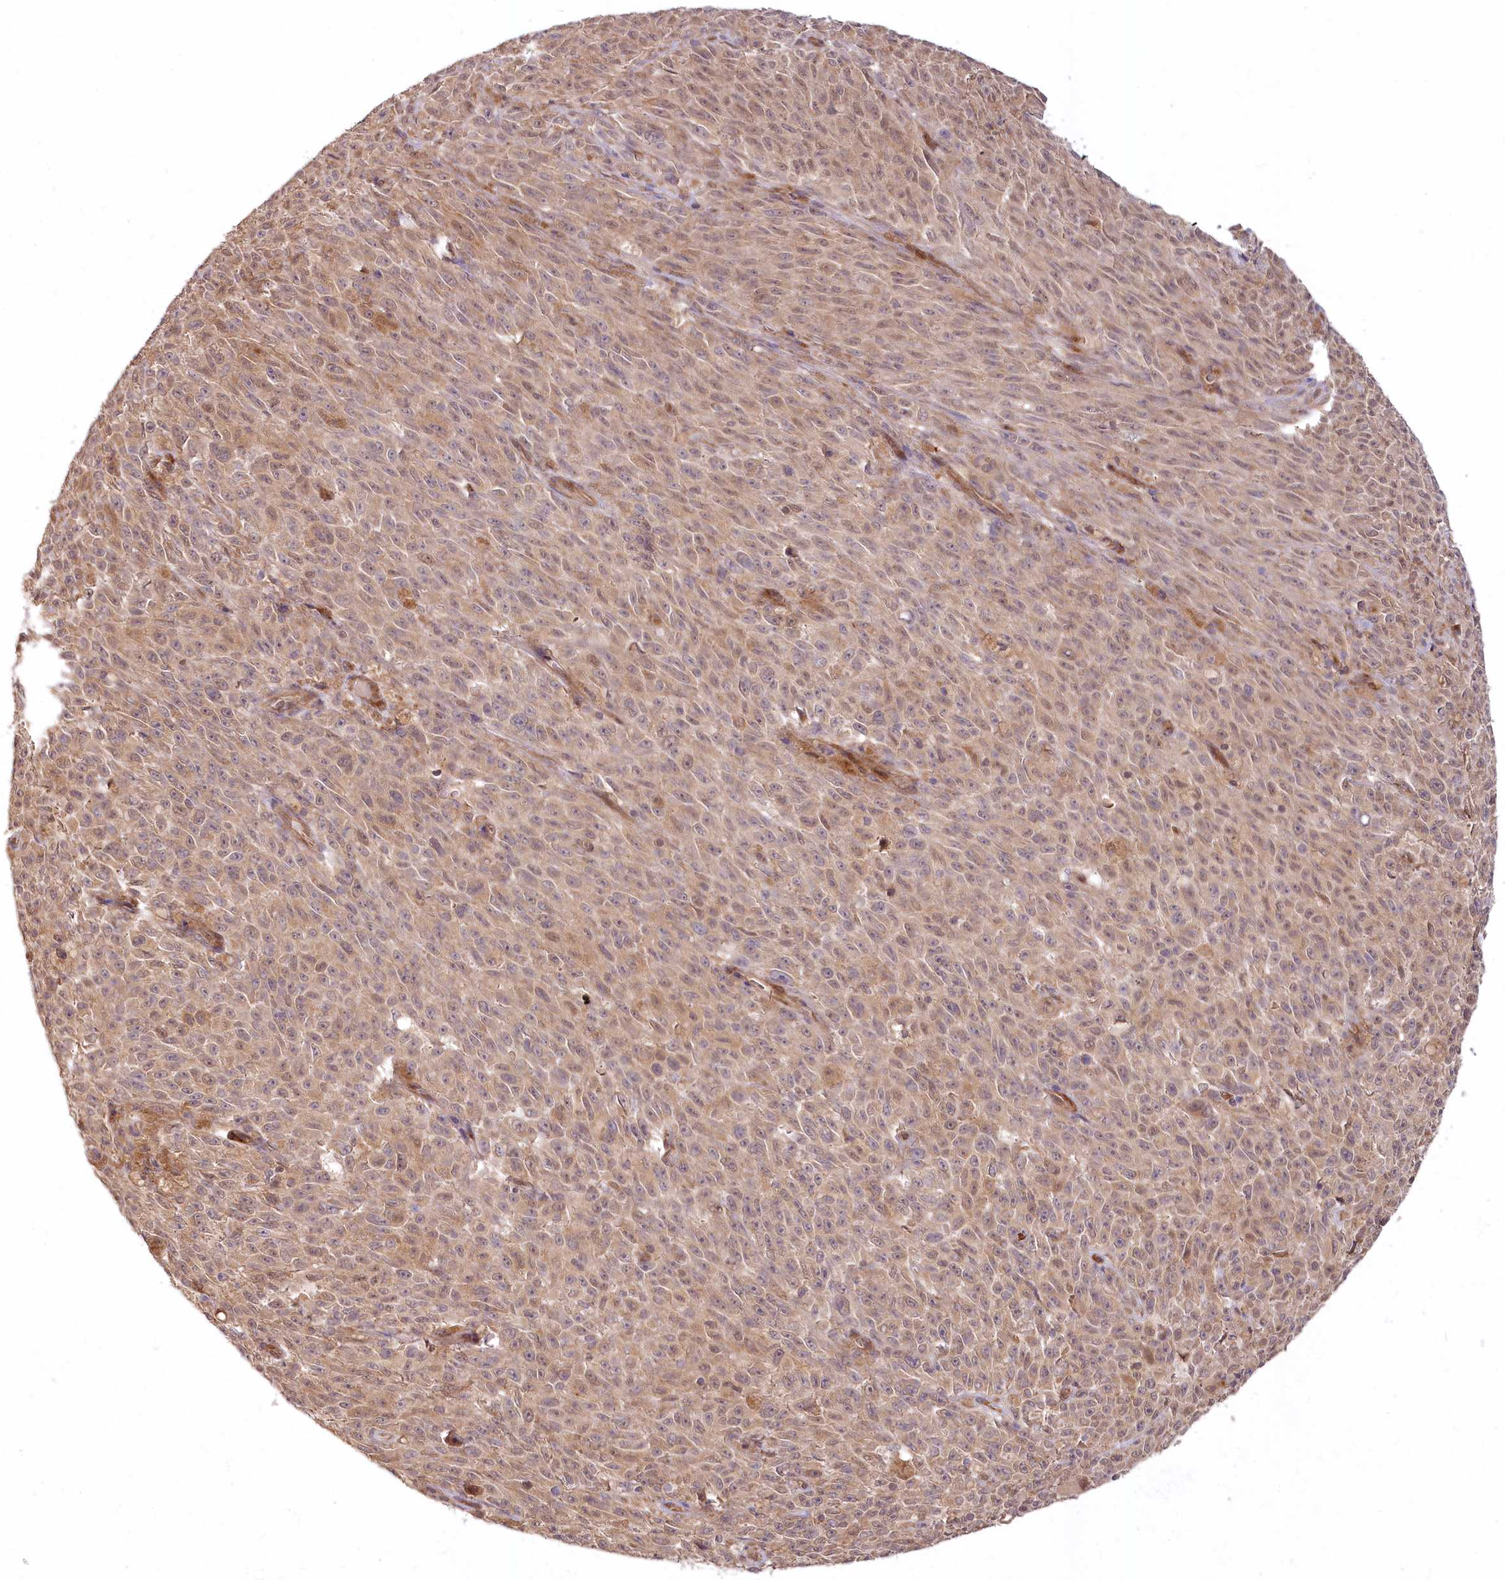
{"staining": {"intensity": "weak", "quantity": "25%-75%", "location": "cytoplasmic/membranous,nuclear"}, "tissue": "melanoma", "cell_type": "Tumor cells", "image_type": "cancer", "snomed": [{"axis": "morphology", "description": "Malignant melanoma, NOS"}, {"axis": "topography", "description": "Skin"}], "caption": "A brown stain shows weak cytoplasmic/membranous and nuclear positivity of a protein in human malignant melanoma tumor cells.", "gene": "CEP70", "patient": {"sex": "female", "age": 82}}